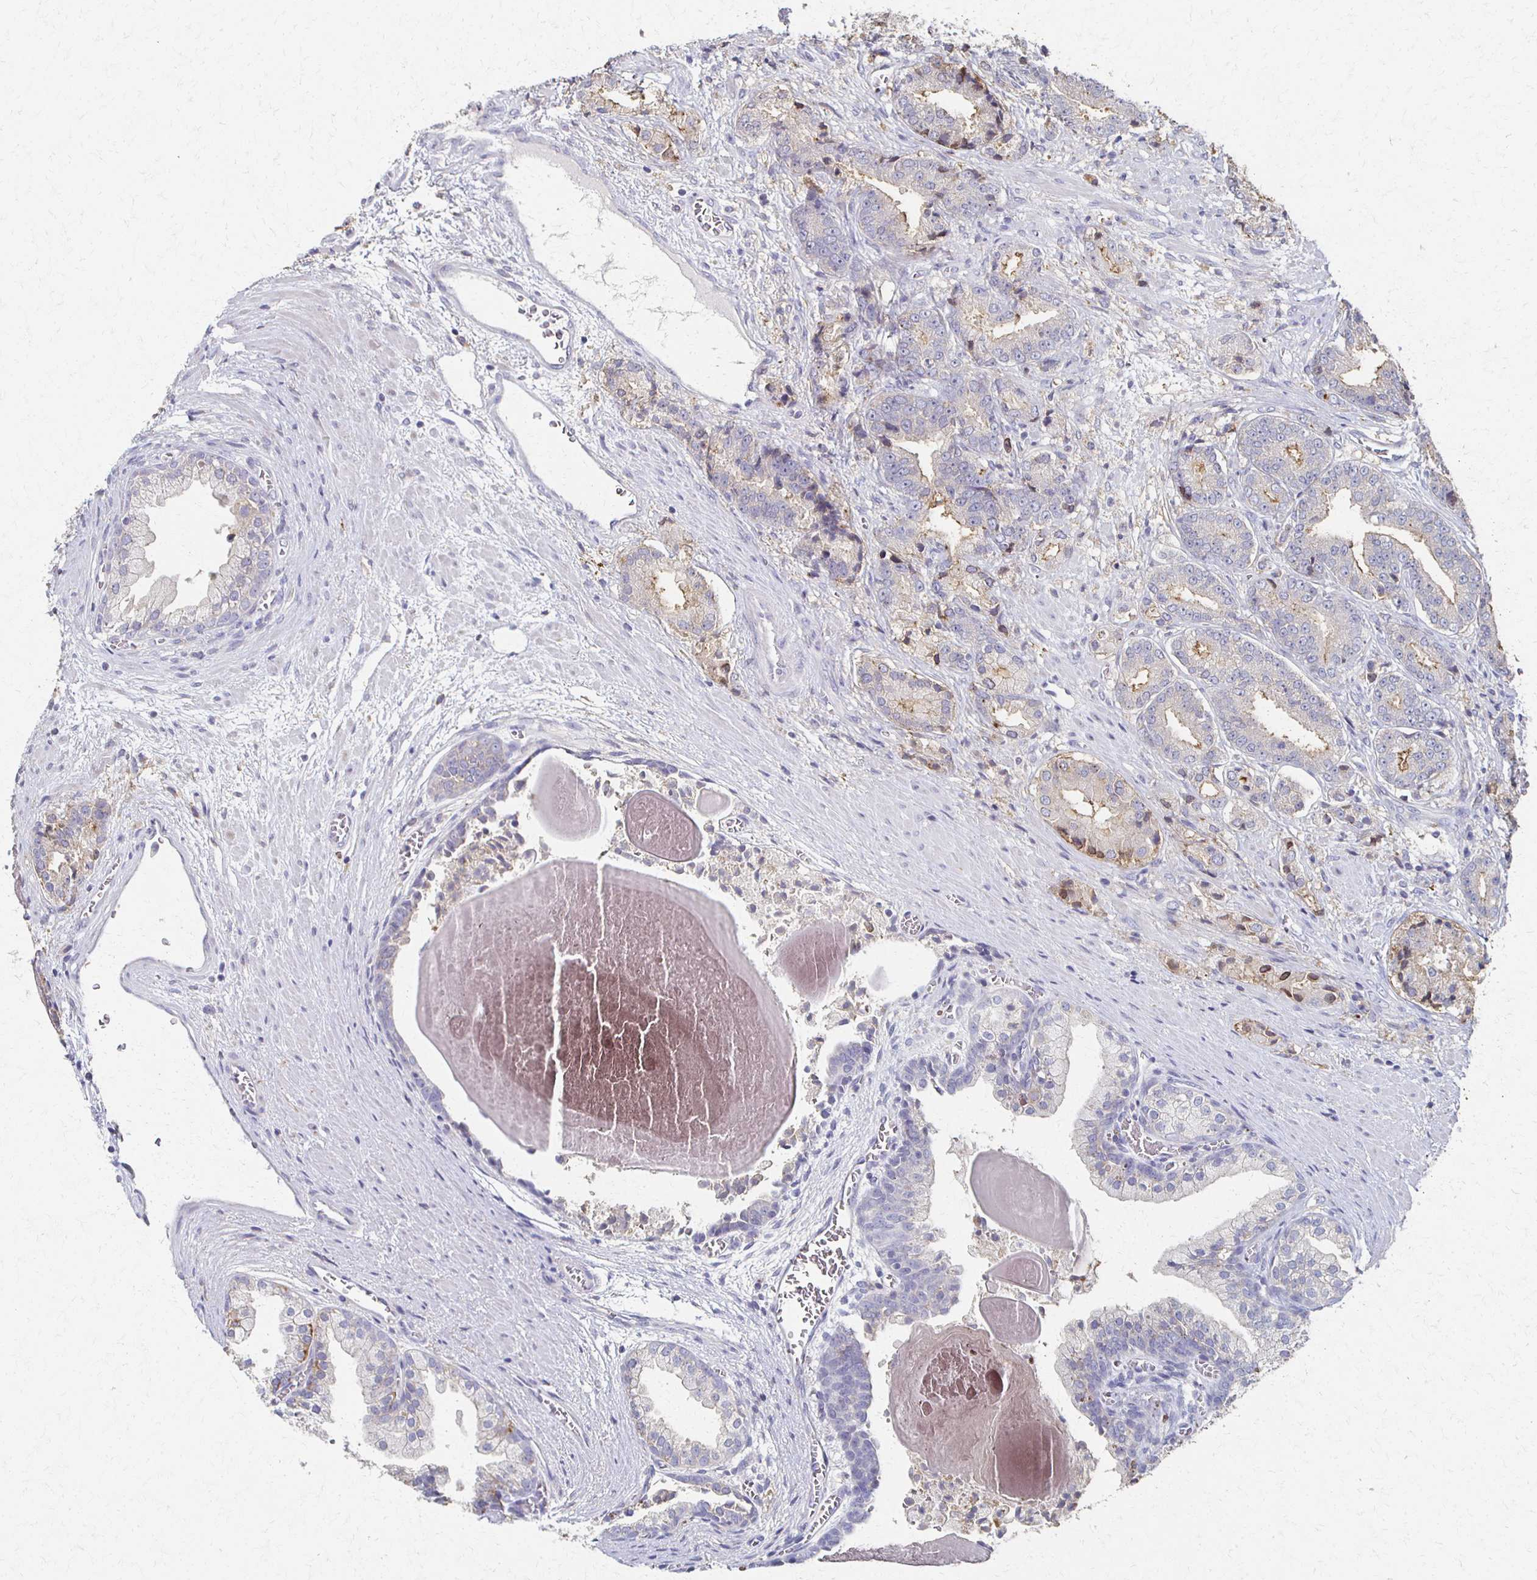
{"staining": {"intensity": "moderate", "quantity": "<25%", "location": "cytoplasmic/membranous"}, "tissue": "prostate cancer", "cell_type": "Tumor cells", "image_type": "cancer", "snomed": [{"axis": "morphology", "description": "Adenocarcinoma, High grade"}, {"axis": "topography", "description": "Prostate and seminal vesicle, NOS"}], "caption": "Prostate cancer stained for a protein (brown) displays moderate cytoplasmic/membranous positive positivity in about <25% of tumor cells.", "gene": "CX3CR1", "patient": {"sex": "male", "age": 61}}